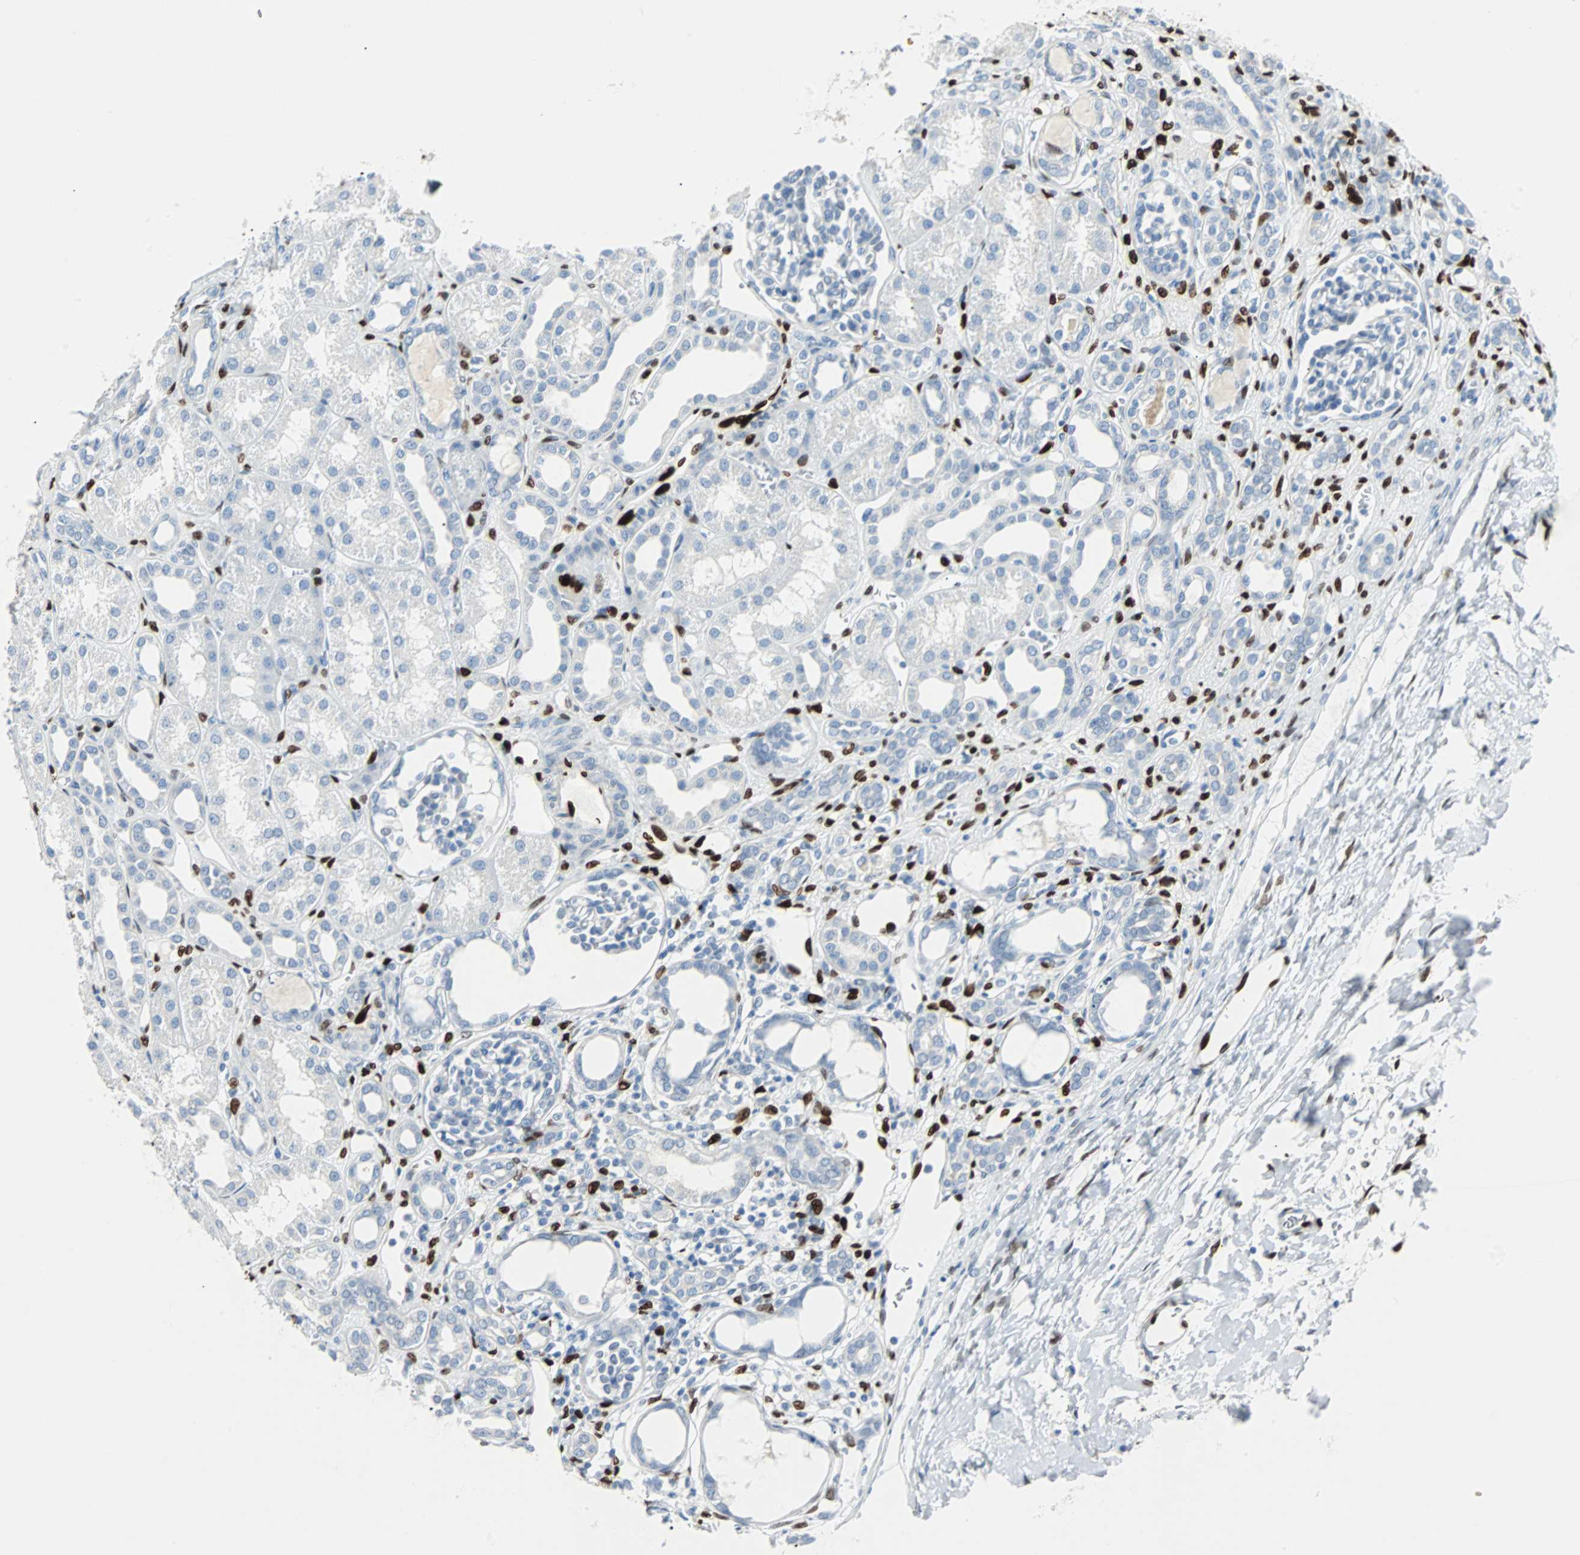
{"staining": {"intensity": "negative", "quantity": "none", "location": "none"}, "tissue": "kidney", "cell_type": "Cells in glomeruli", "image_type": "normal", "snomed": [{"axis": "morphology", "description": "Normal tissue, NOS"}, {"axis": "topography", "description": "Kidney"}], "caption": "This is a histopathology image of immunohistochemistry (IHC) staining of benign kidney, which shows no expression in cells in glomeruli. Brightfield microscopy of IHC stained with DAB (3,3'-diaminobenzidine) (brown) and hematoxylin (blue), captured at high magnification.", "gene": "IL33", "patient": {"sex": "male", "age": 7}}